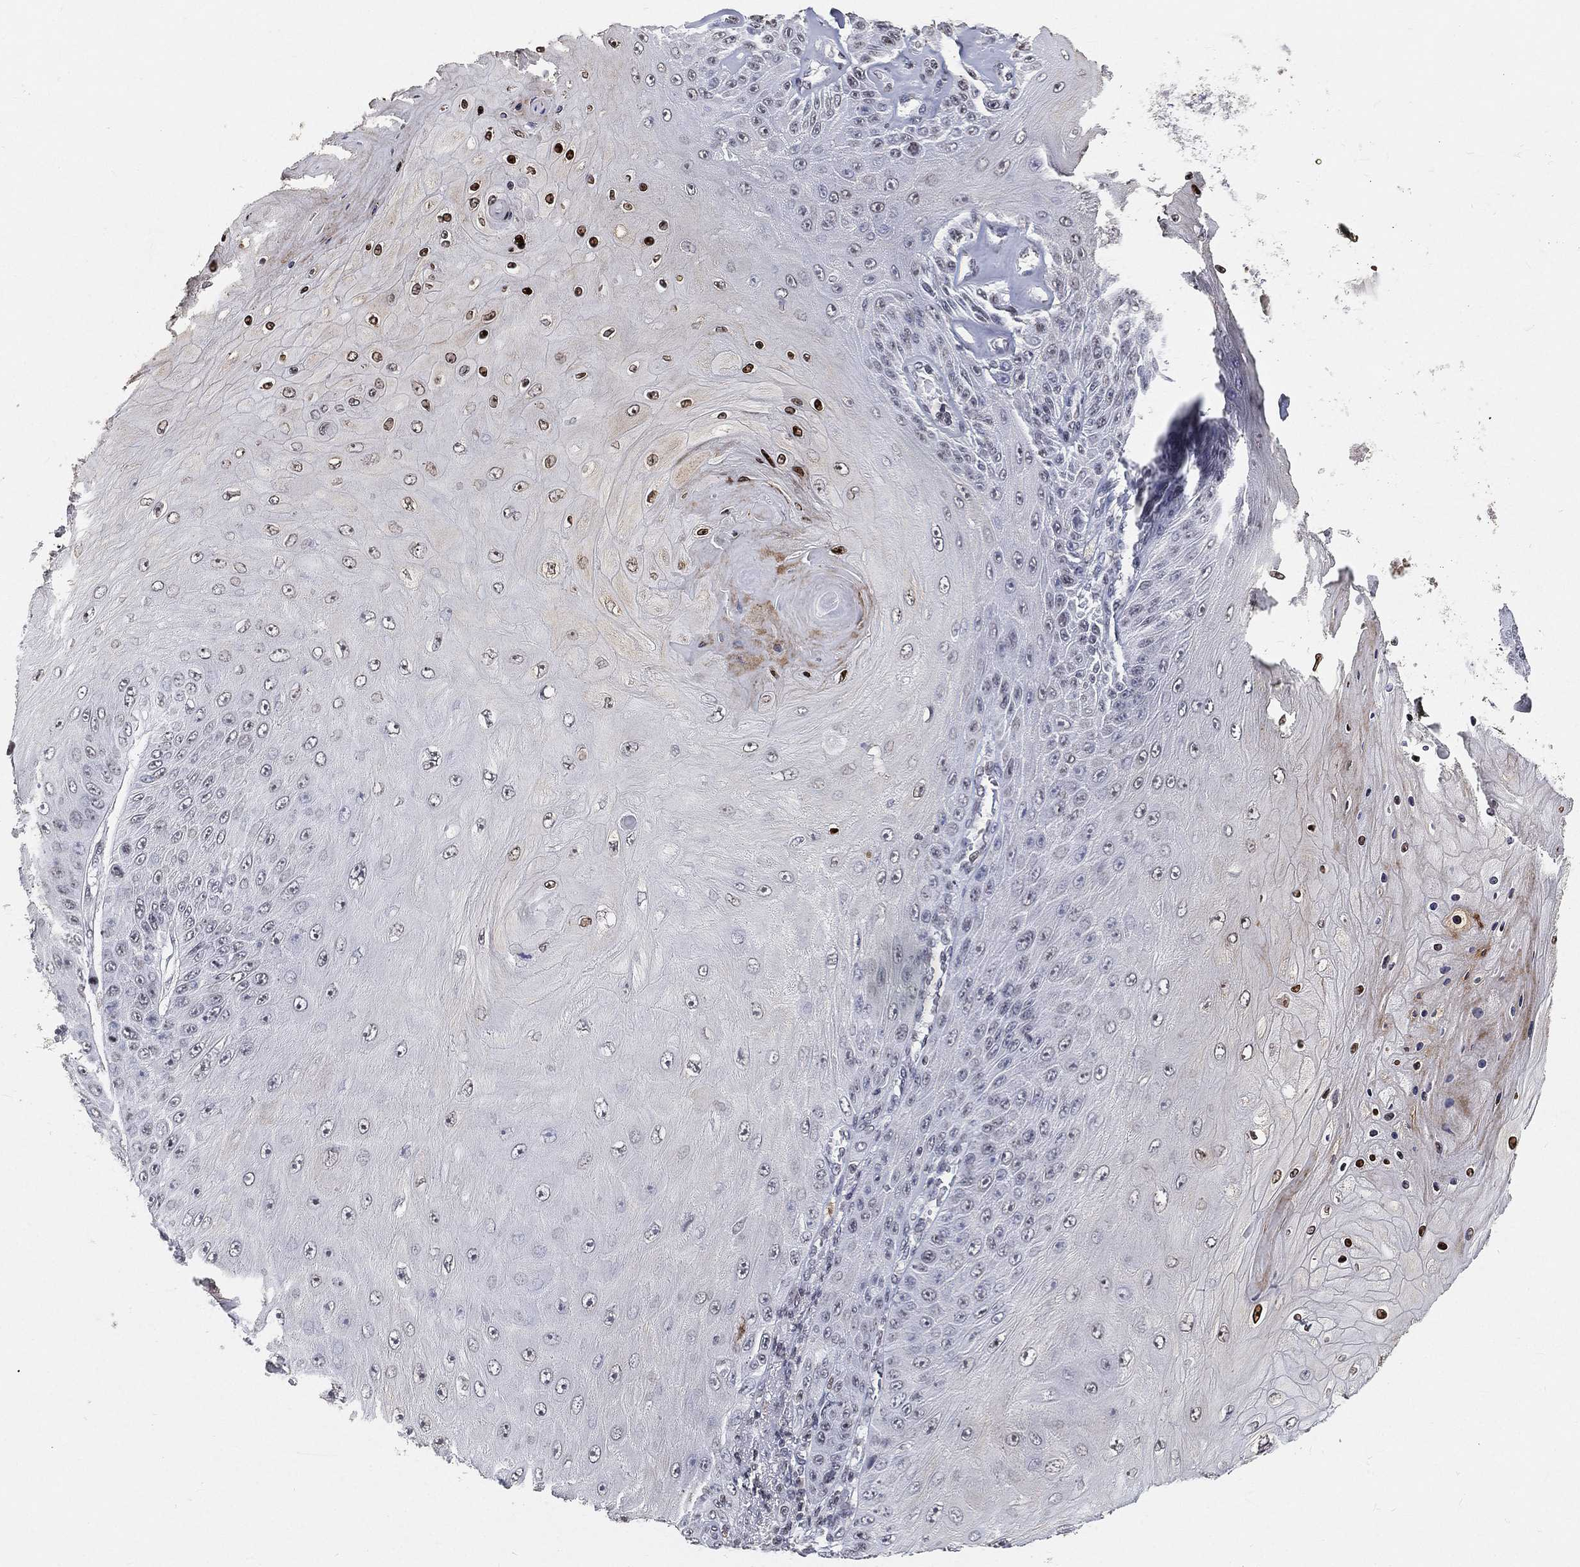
{"staining": {"intensity": "negative", "quantity": "none", "location": "none"}, "tissue": "skin cancer", "cell_type": "Tumor cells", "image_type": "cancer", "snomed": [{"axis": "morphology", "description": "Squamous cell carcinoma, NOS"}, {"axis": "topography", "description": "Skin"}], "caption": "Photomicrograph shows no protein staining in tumor cells of skin cancer (squamous cell carcinoma) tissue. (Stains: DAB immunohistochemistry with hematoxylin counter stain, Microscopy: brightfield microscopy at high magnification).", "gene": "ARG1", "patient": {"sex": "male", "age": 62}}